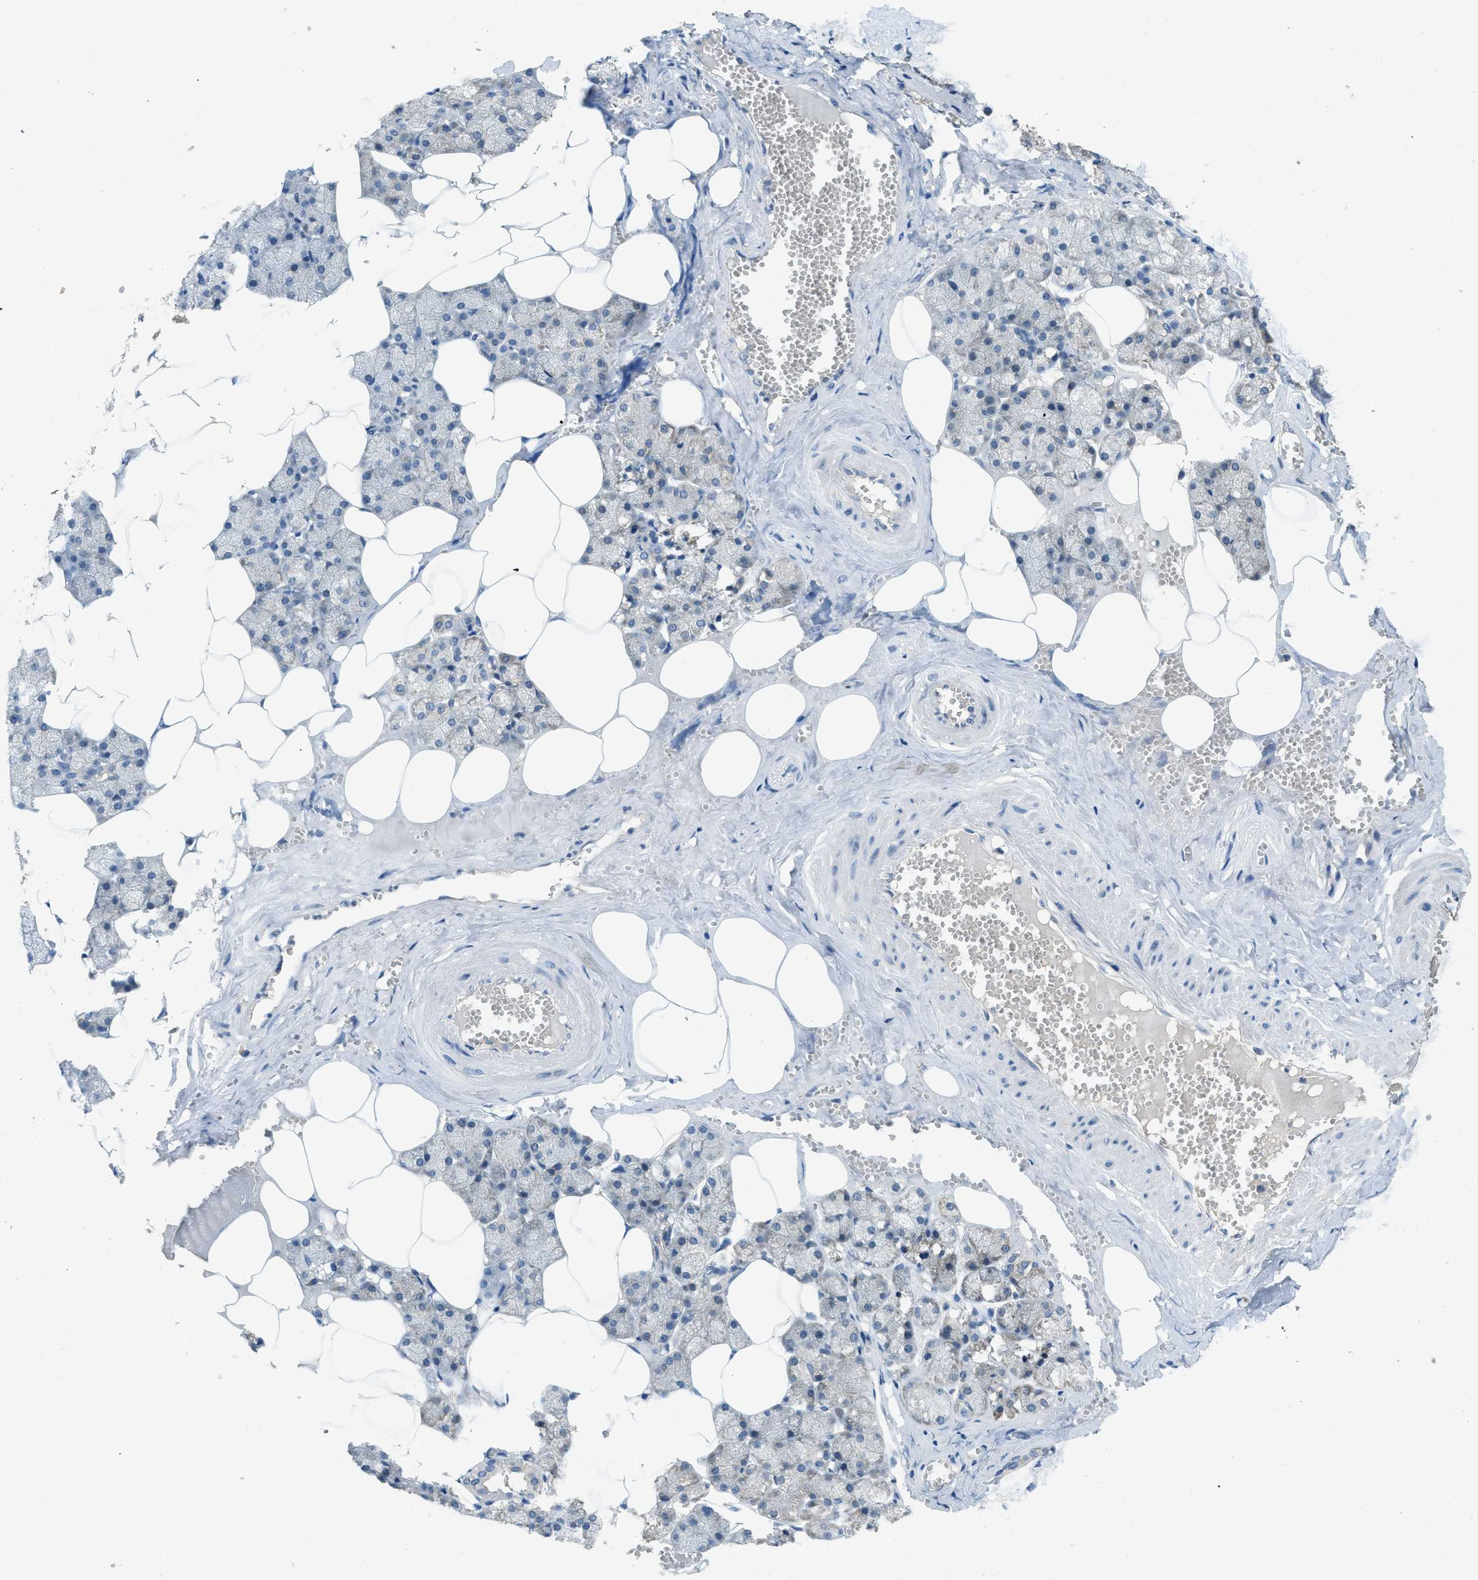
{"staining": {"intensity": "negative", "quantity": "none", "location": "none"}, "tissue": "salivary gland", "cell_type": "Glandular cells", "image_type": "normal", "snomed": [{"axis": "morphology", "description": "Normal tissue, NOS"}, {"axis": "topography", "description": "Salivary gland"}], "caption": "Immunohistochemistry (IHC) image of unremarkable salivary gland: salivary gland stained with DAB (3,3'-diaminobenzidine) reveals no significant protein positivity in glandular cells.", "gene": "MIS18A", "patient": {"sex": "male", "age": 62}}